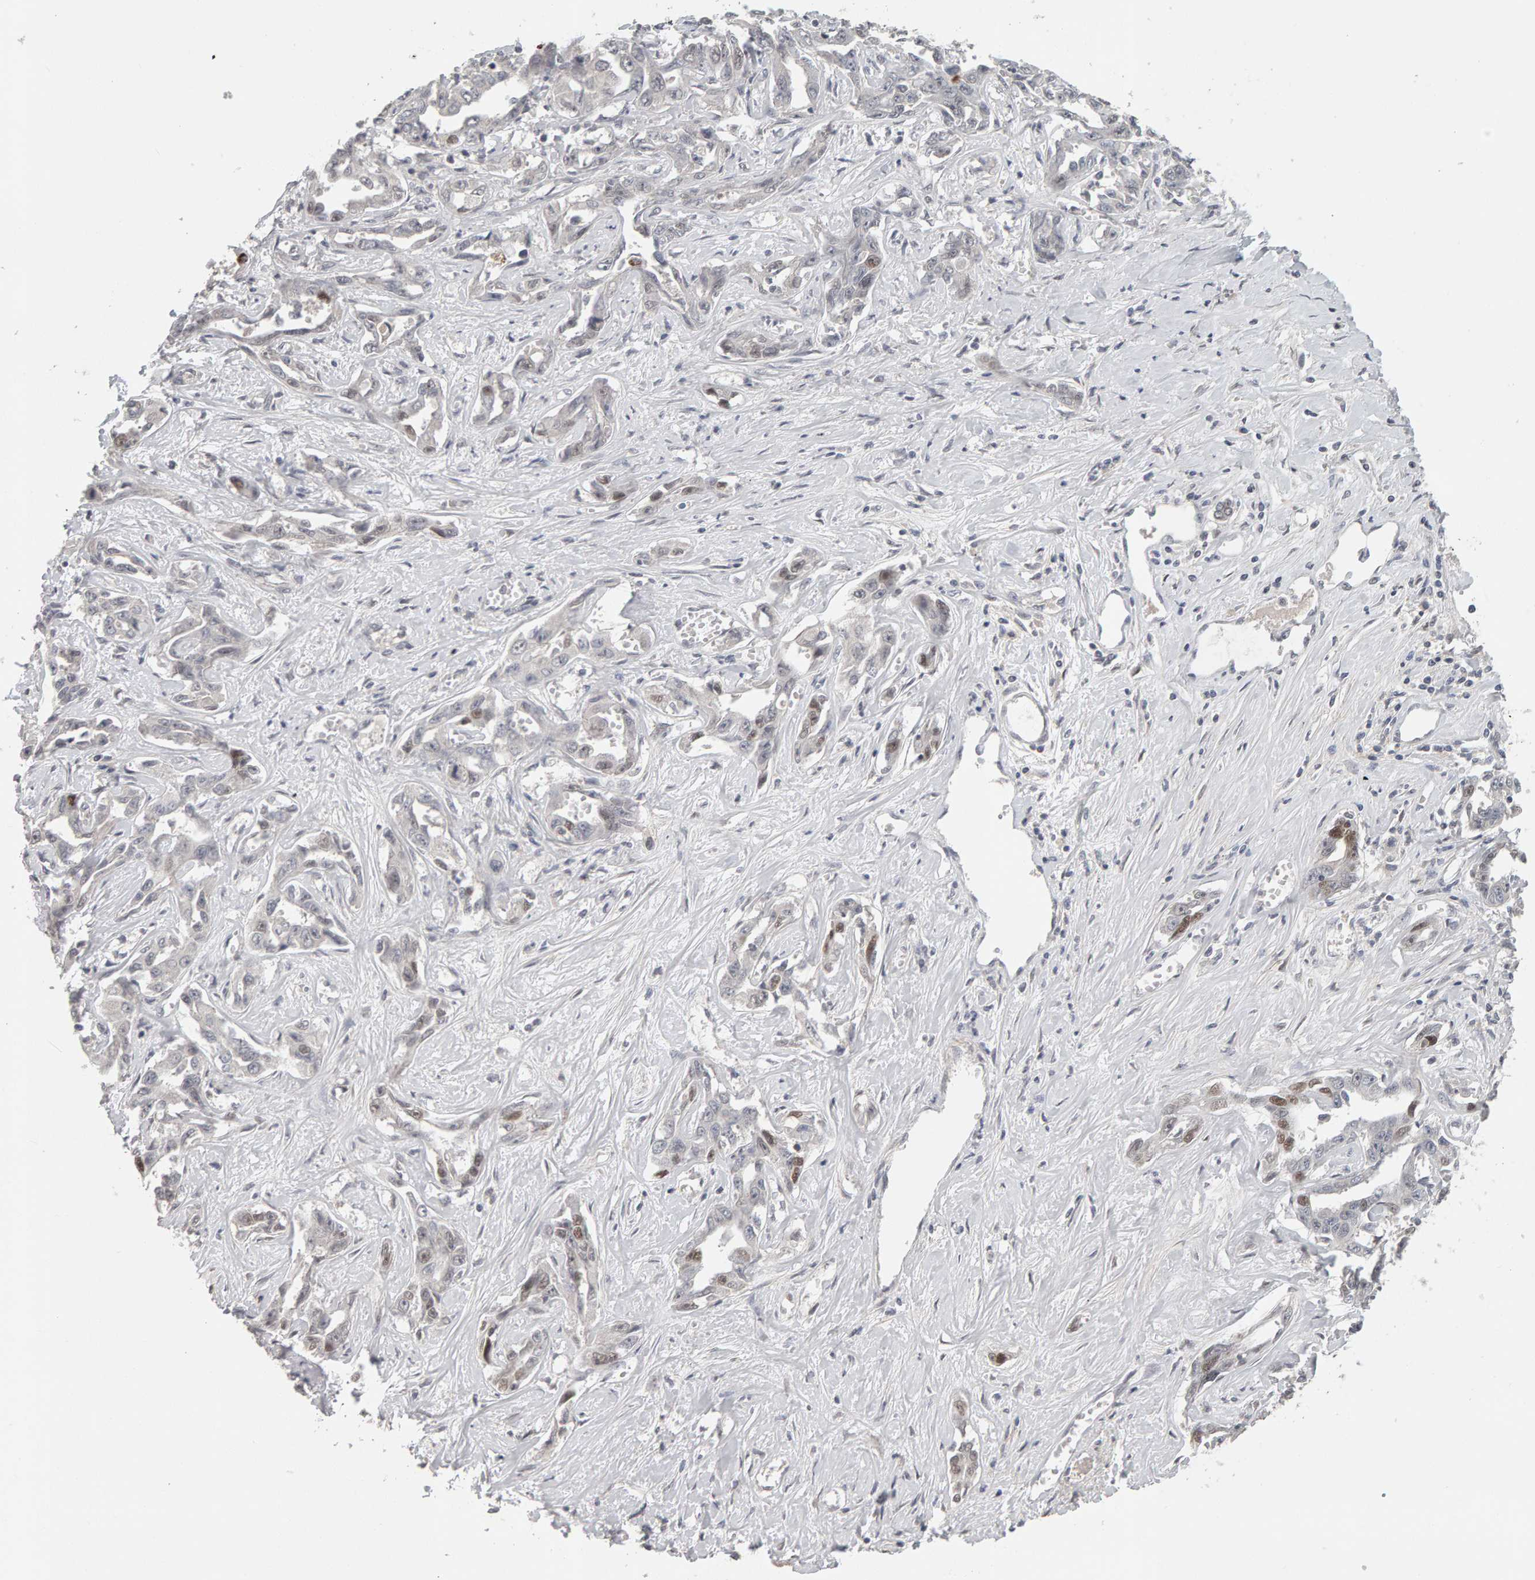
{"staining": {"intensity": "negative", "quantity": "none", "location": "none"}, "tissue": "liver cancer", "cell_type": "Tumor cells", "image_type": "cancer", "snomed": [{"axis": "morphology", "description": "Cholangiocarcinoma"}, {"axis": "topography", "description": "Liver"}], "caption": "Protein analysis of cholangiocarcinoma (liver) exhibits no significant positivity in tumor cells.", "gene": "TEFM", "patient": {"sex": "male", "age": 59}}